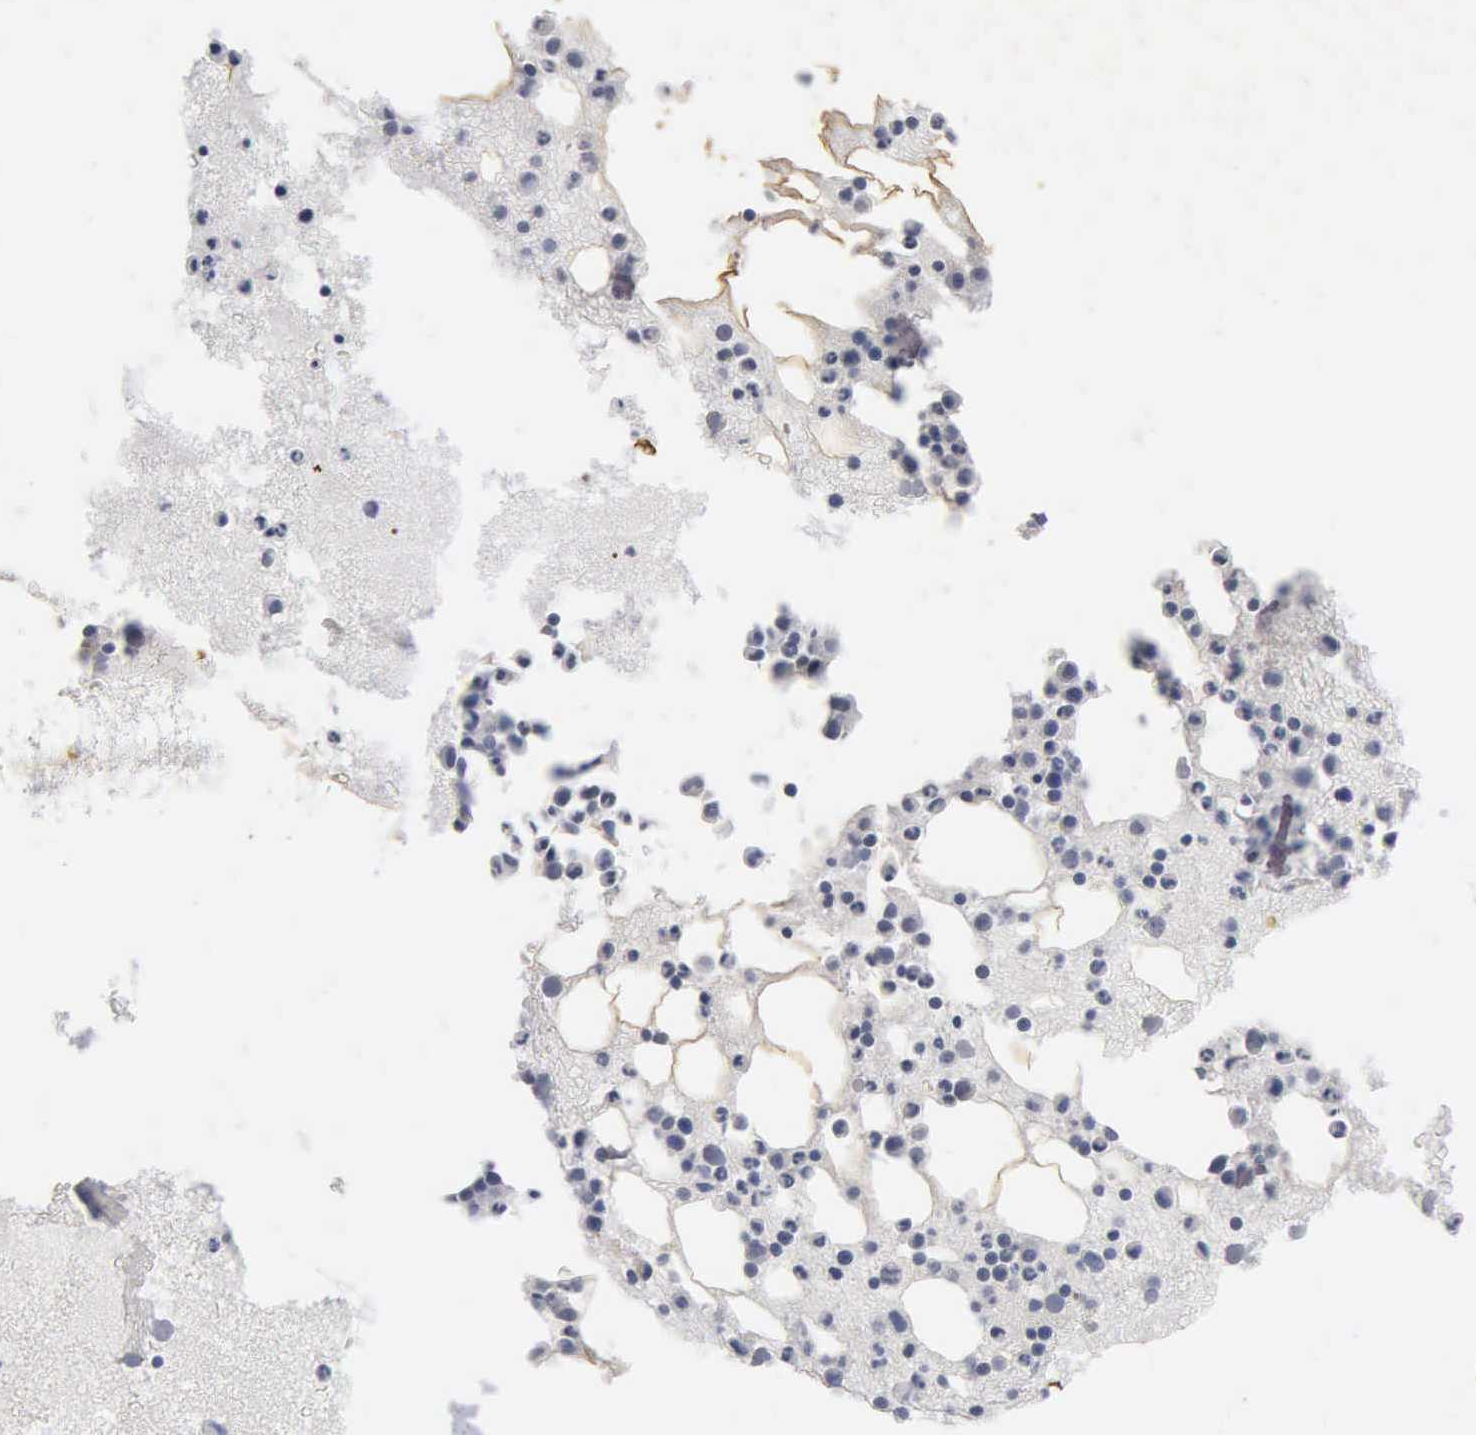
{"staining": {"intensity": "negative", "quantity": "none", "location": "none"}, "tissue": "bone marrow", "cell_type": "Hematopoietic cells", "image_type": "normal", "snomed": [{"axis": "morphology", "description": "Normal tissue, NOS"}, {"axis": "topography", "description": "Bone marrow"}], "caption": "Immunohistochemical staining of normal human bone marrow shows no significant staining in hematopoietic cells. Nuclei are stained in blue.", "gene": "DES", "patient": {"sex": "female", "age": 74}}